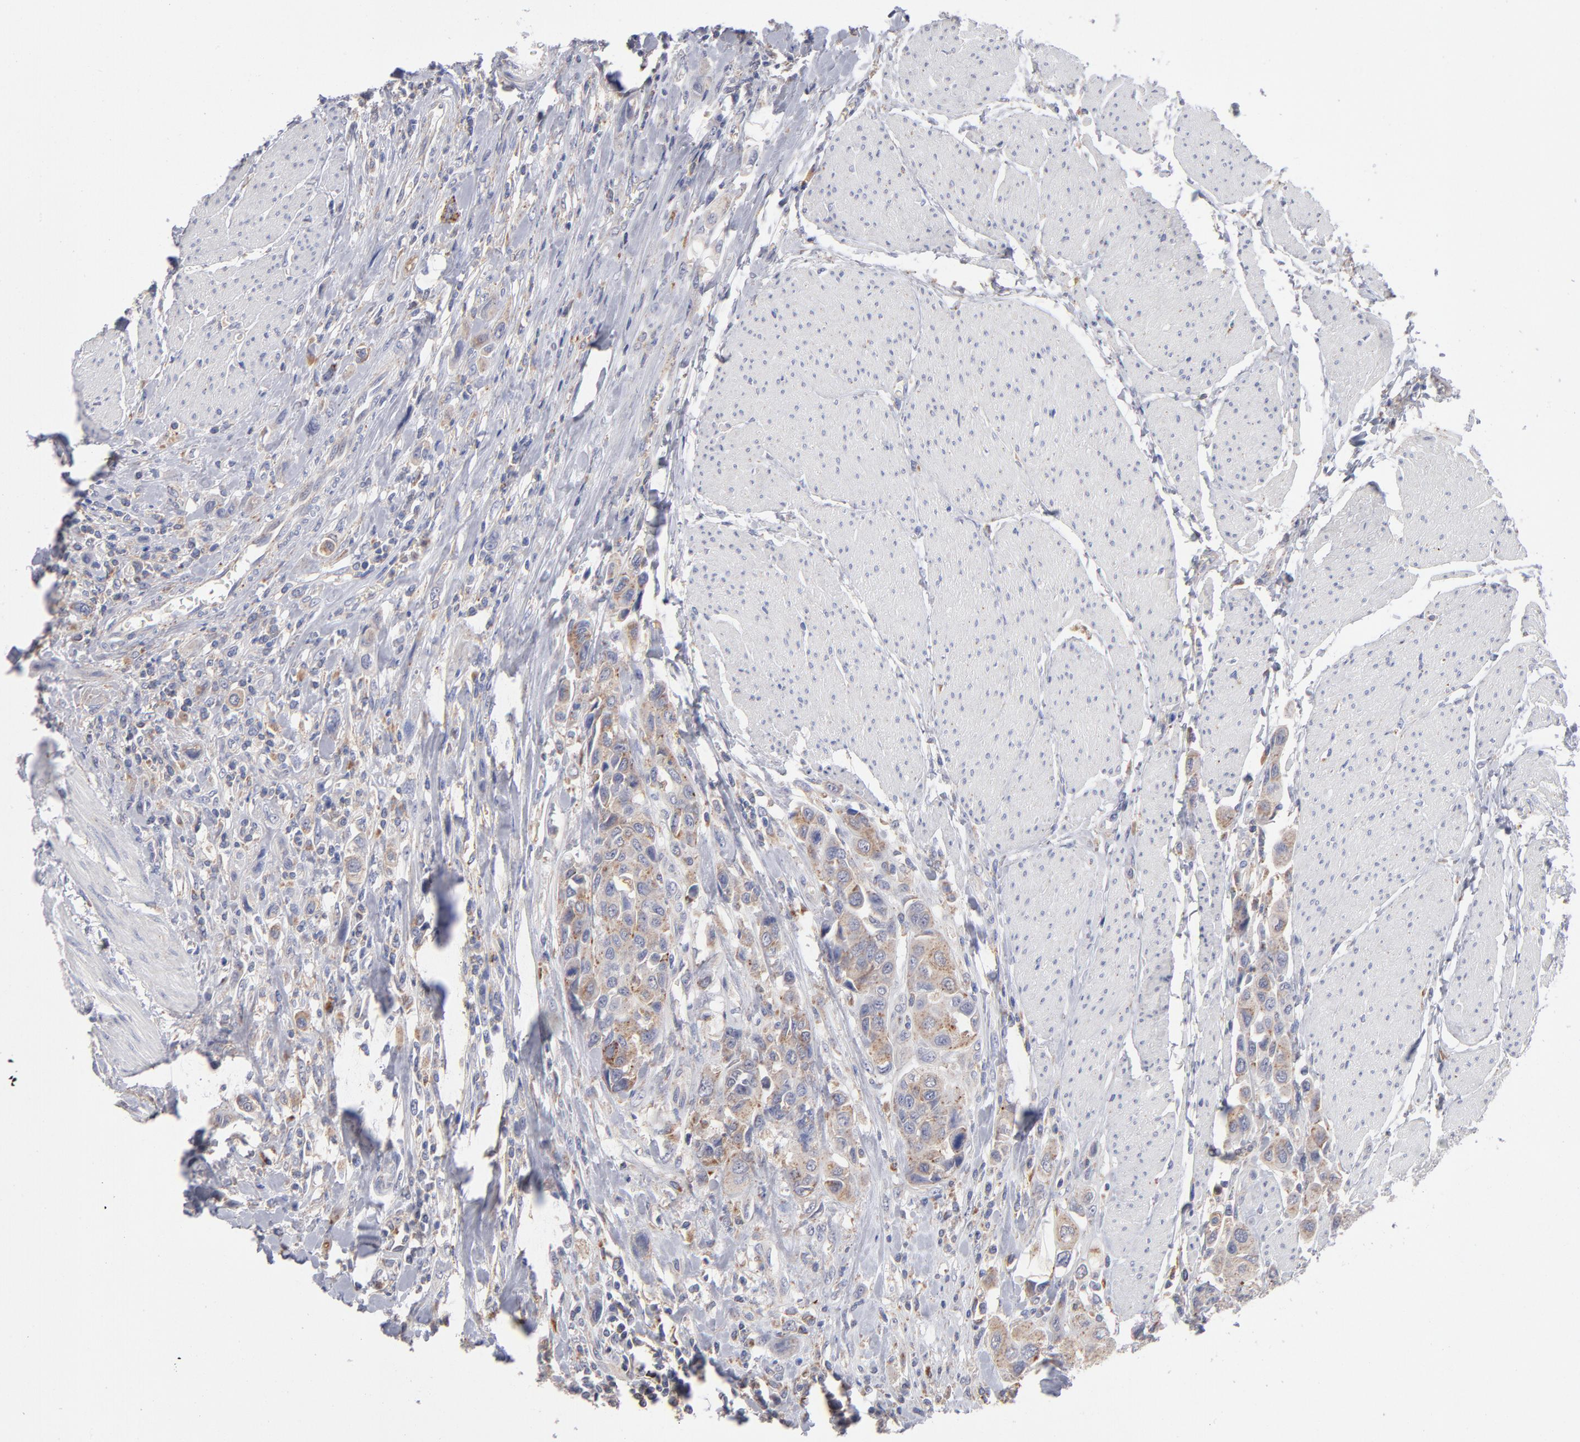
{"staining": {"intensity": "weak", "quantity": ">75%", "location": "cytoplasmic/membranous"}, "tissue": "urothelial cancer", "cell_type": "Tumor cells", "image_type": "cancer", "snomed": [{"axis": "morphology", "description": "Urothelial carcinoma, High grade"}, {"axis": "topography", "description": "Urinary bladder"}], "caption": "Protein staining demonstrates weak cytoplasmic/membranous positivity in approximately >75% of tumor cells in urothelial cancer.", "gene": "RRAGB", "patient": {"sex": "male", "age": 50}}